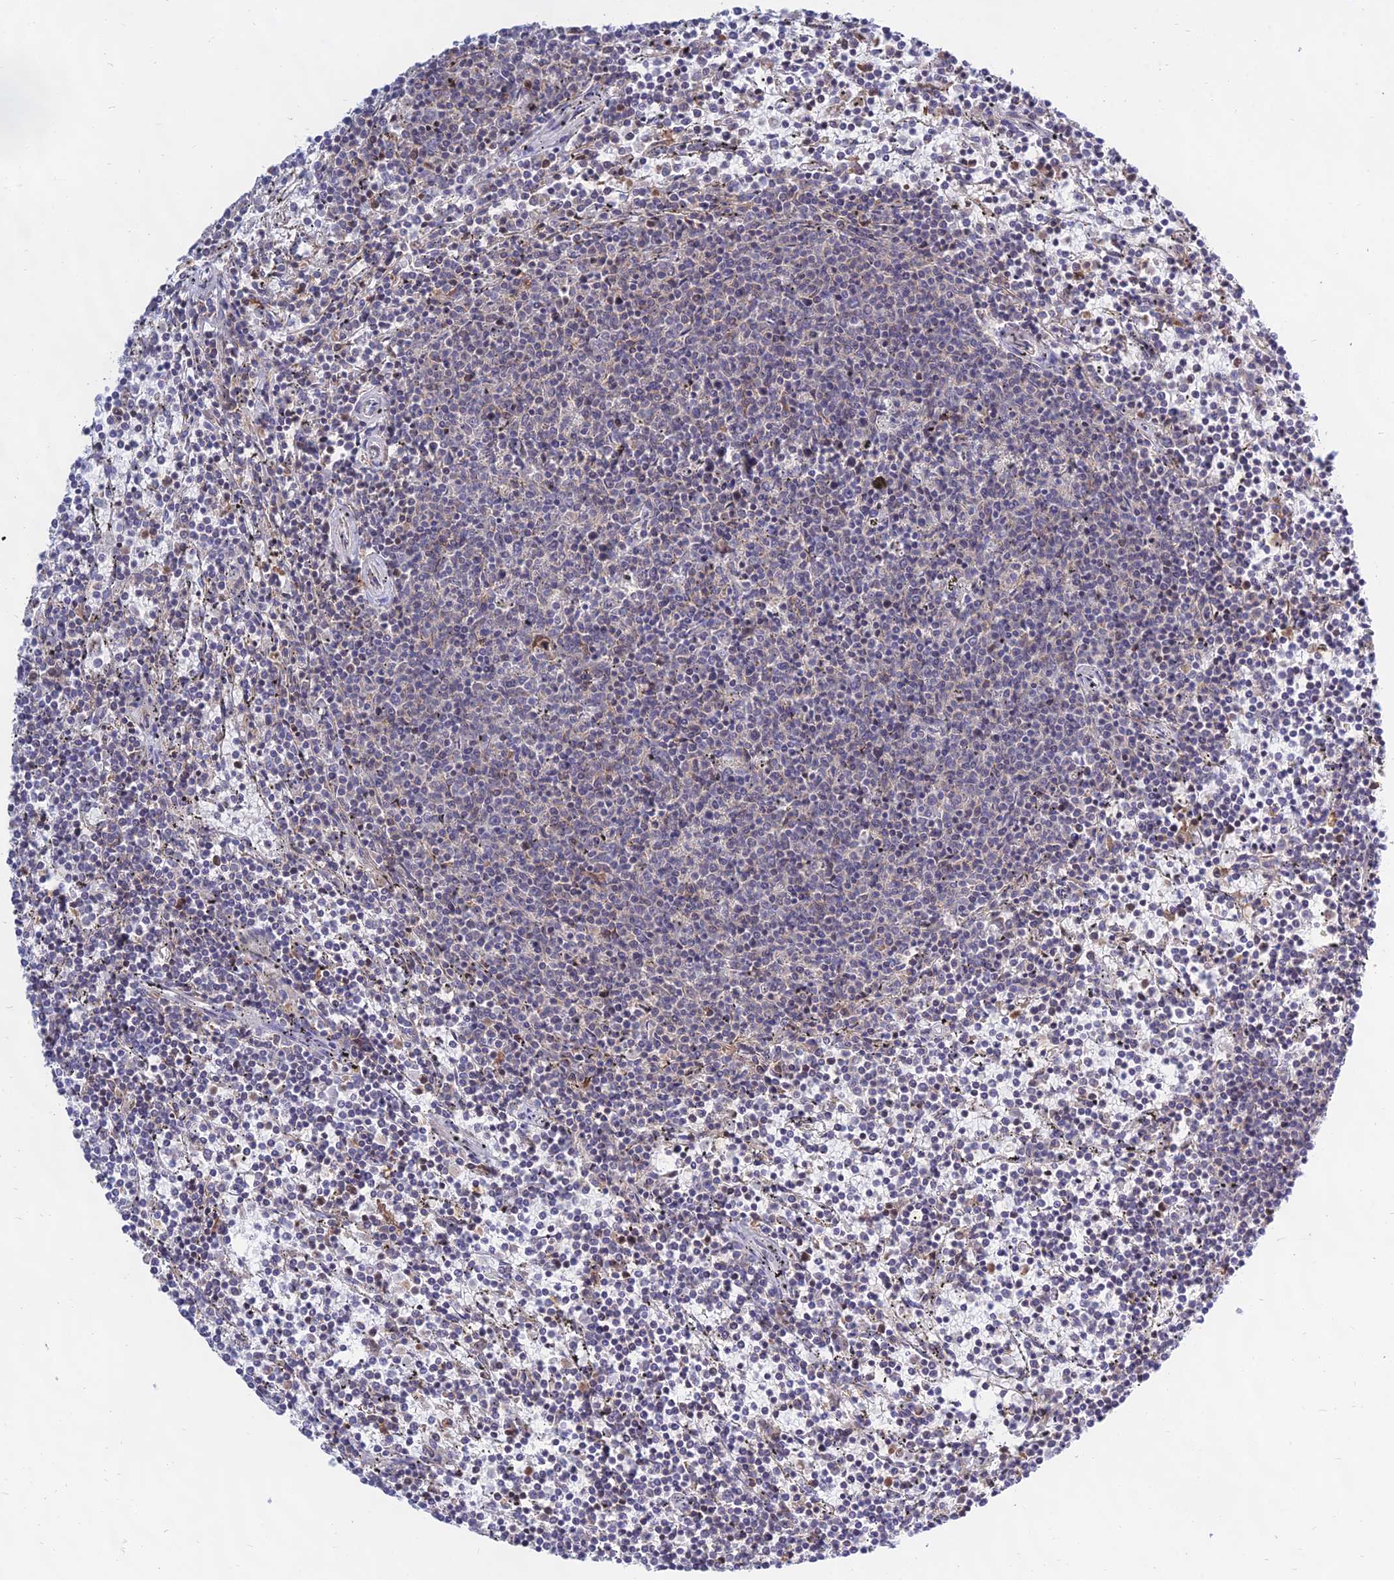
{"staining": {"intensity": "negative", "quantity": "none", "location": "none"}, "tissue": "lymphoma", "cell_type": "Tumor cells", "image_type": "cancer", "snomed": [{"axis": "morphology", "description": "Malignant lymphoma, non-Hodgkin's type, Low grade"}, {"axis": "topography", "description": "Spleen"}], "caption": "This is an immunohistochemistry (IHC) micrograph of lymphoma. There is no staining in tumor cells.", "gene": "KRR1", "patient": {"sex": "female", "age": 50}}